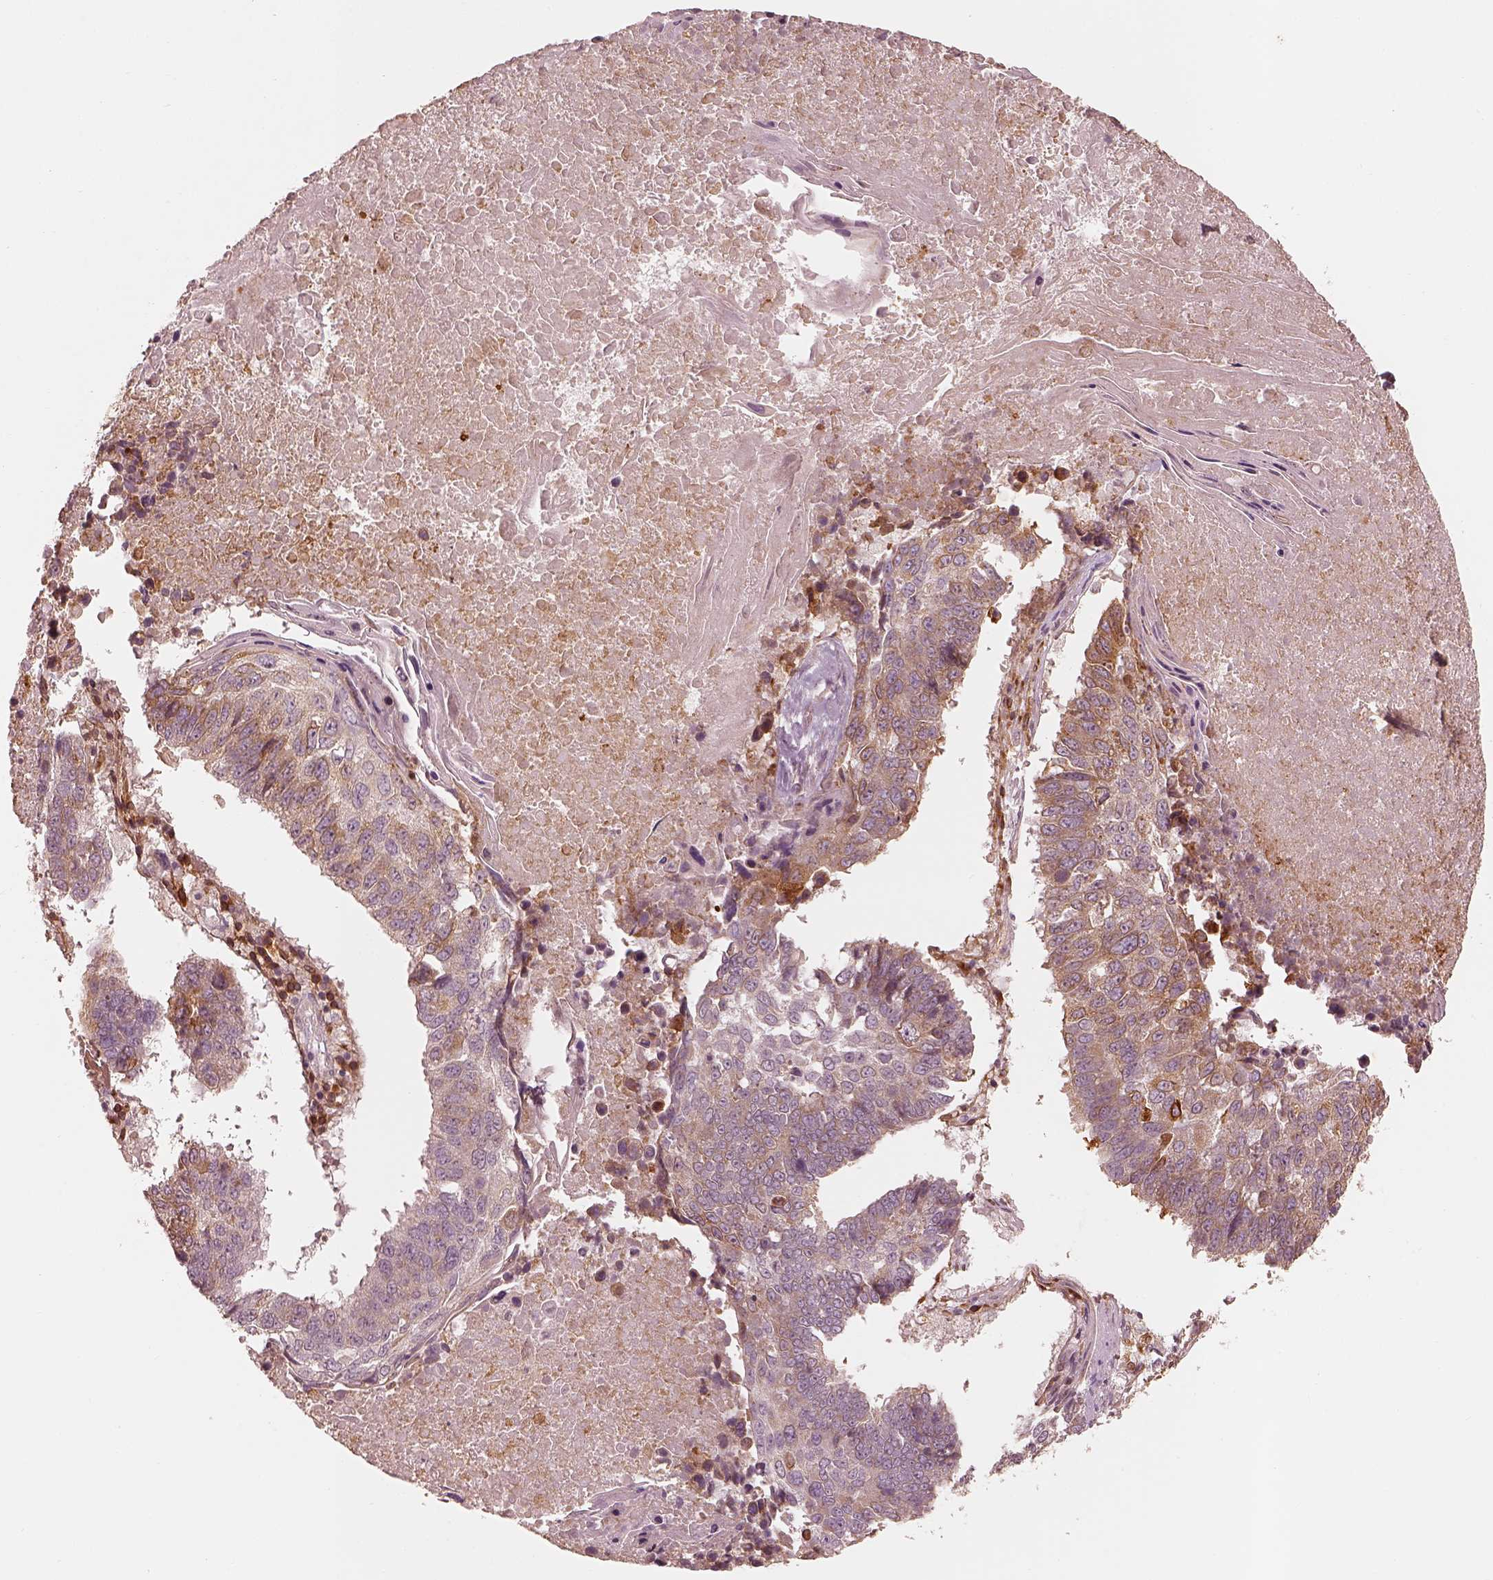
{"staining": {"intensity": "moderate", "quantity": ">75%", "location": "cytoplasmic/membranous"}, "tissue": "lung cancer", "cell_type": "Tumor cells", "image_type": "cancer", "snomed": [{"axis": "morphology", "description": "Squamous cell carcinoma, NOS"}, {"axis": "topography", "description": "Lung"}], "caption": "Protein expression analysis of human lung cancer (squamous cell carcinoma) reveals moderate cytoplasmic/membranous staining in about >75% of tumor cells.", "gene": "WLS", "patient": {"sex": "male", "age": 73}}